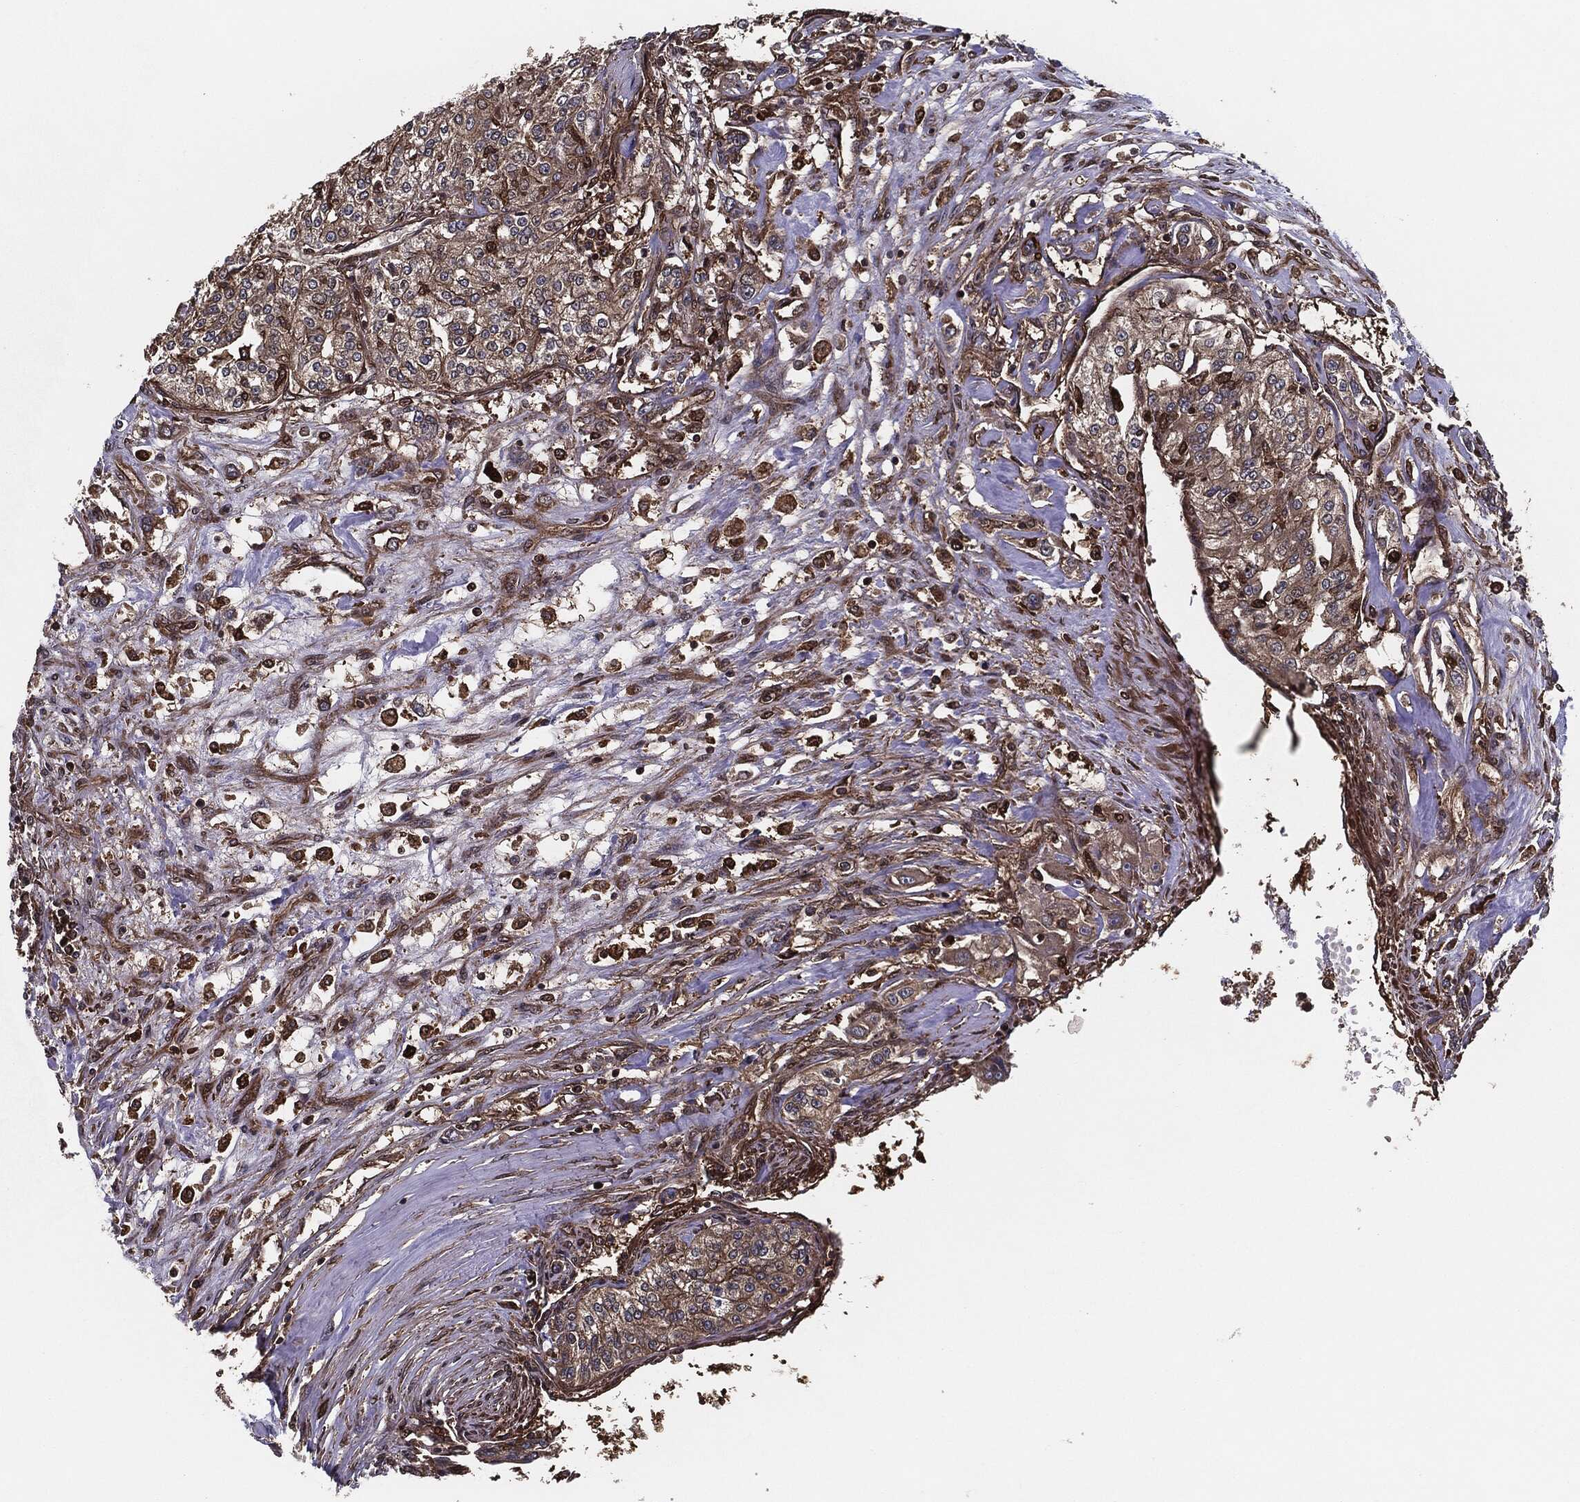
{"staining": {"intensity": "weak", "quantity": ">75%", "location": "cytoplasmic/membranous"}, "tissue": "renal cancer", "cell_type": "Tumor cells", "image_type": "cancer", "snomed": [{"axis": "morphology", "description": "Adenocarcinoma, NOS"}, {"axis": "topography", "description": "Kidney"}], "caption": "Renal cancer (adenocarcinoma) was stained to show a protein in brown. There is low levels of weak cytoplasmic/membranous expression in approximately >75% of tumor cells.", "gene": "RAP1GDS1", "patient": {"sex": "female", "age": 63}}